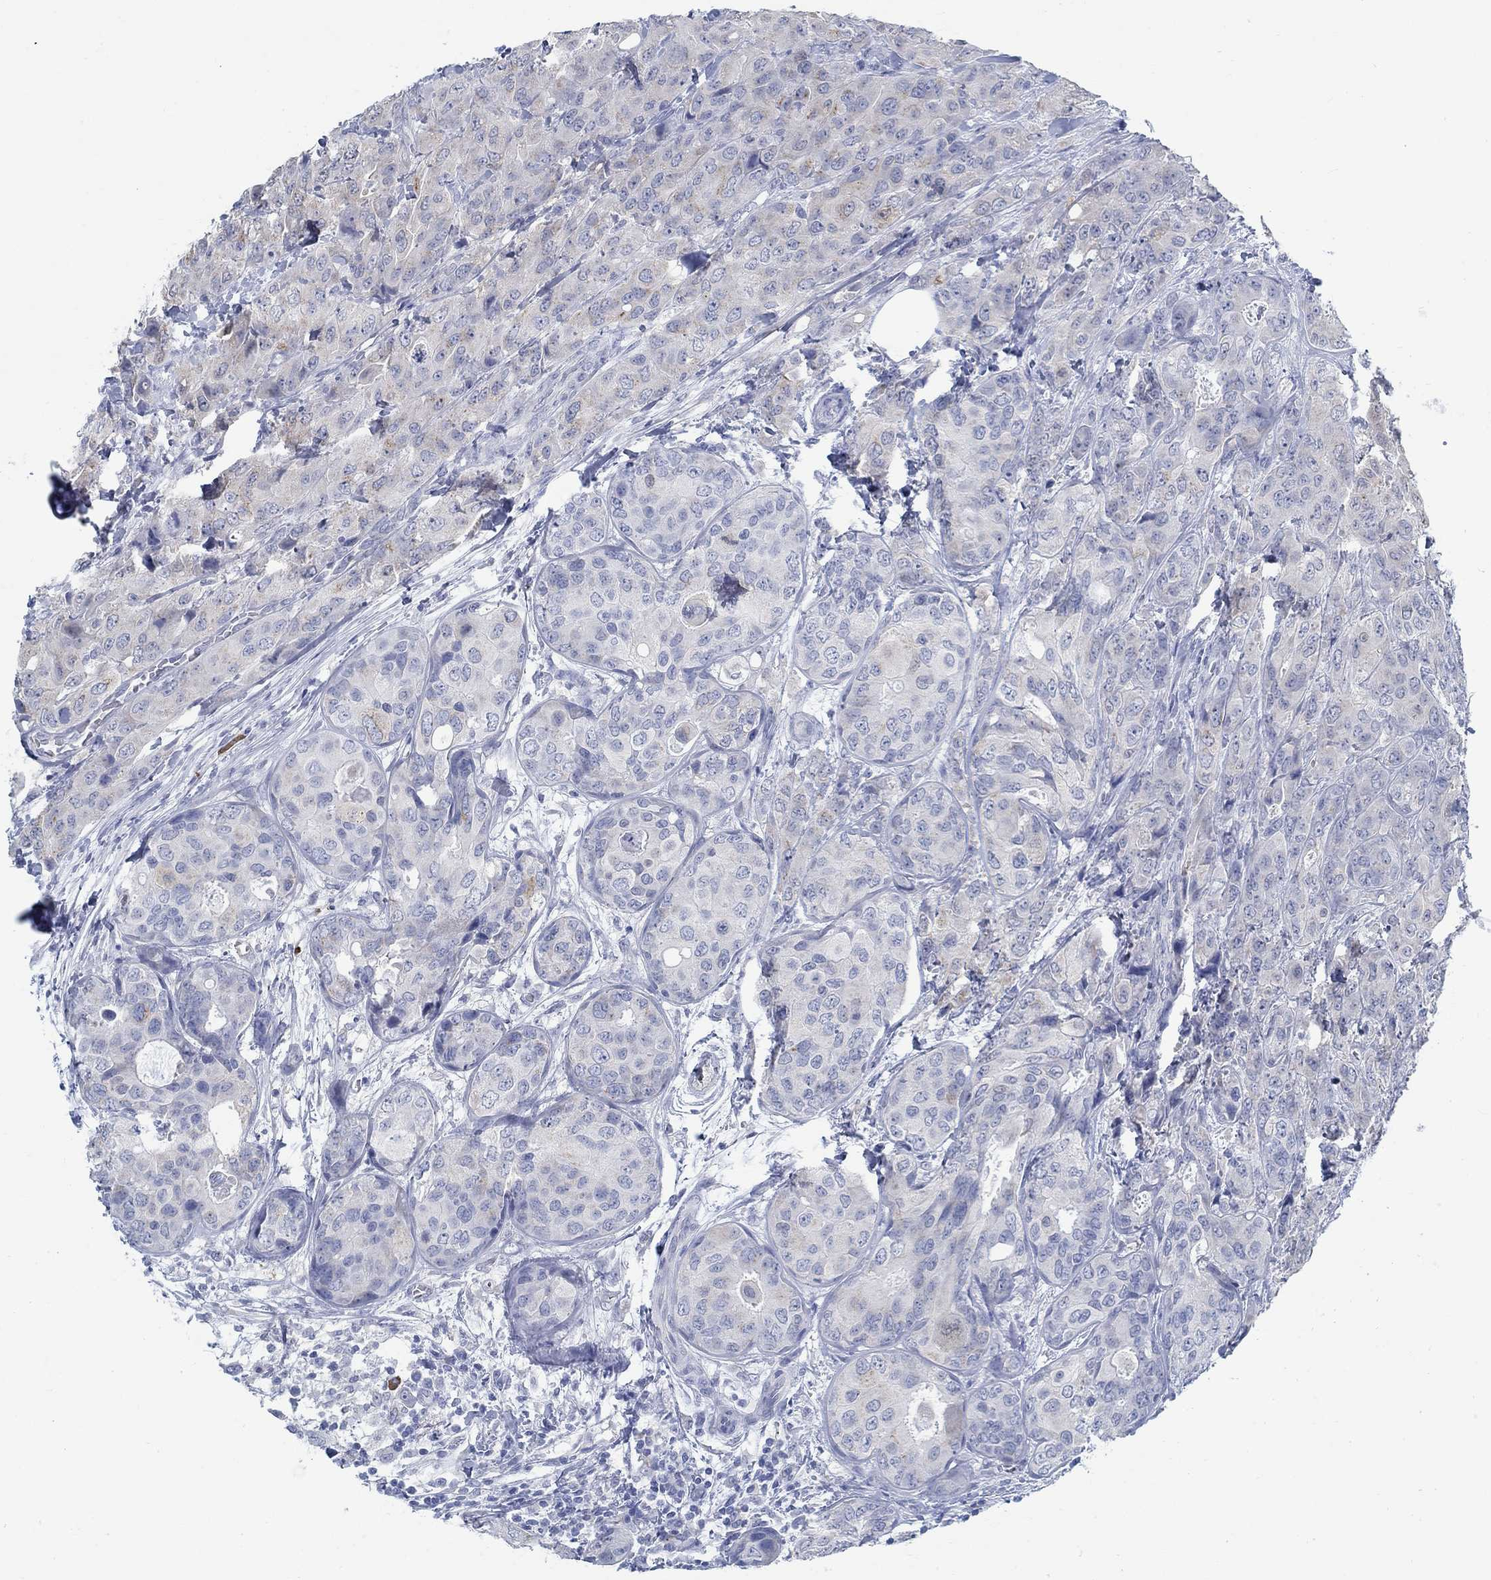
{"staining": {"intensity": "weak", "quantity": "<25%", "location": "cytoplasmic/membranous"}, "tissue": "breast cancer", "cell_type": "Tumor cells", "image_type": "cancer", "snomed": [{"axis": "morphology", "description": "Duct carcinoma"}, {"axis": "topography", "description": "Breast"}], "caption": "Immunohistochemical staining of breast cancer exhibits no significant positivity in tumor cells.", "gene": "TEKT4", "patient": {"sex": "female", "age": 43}}